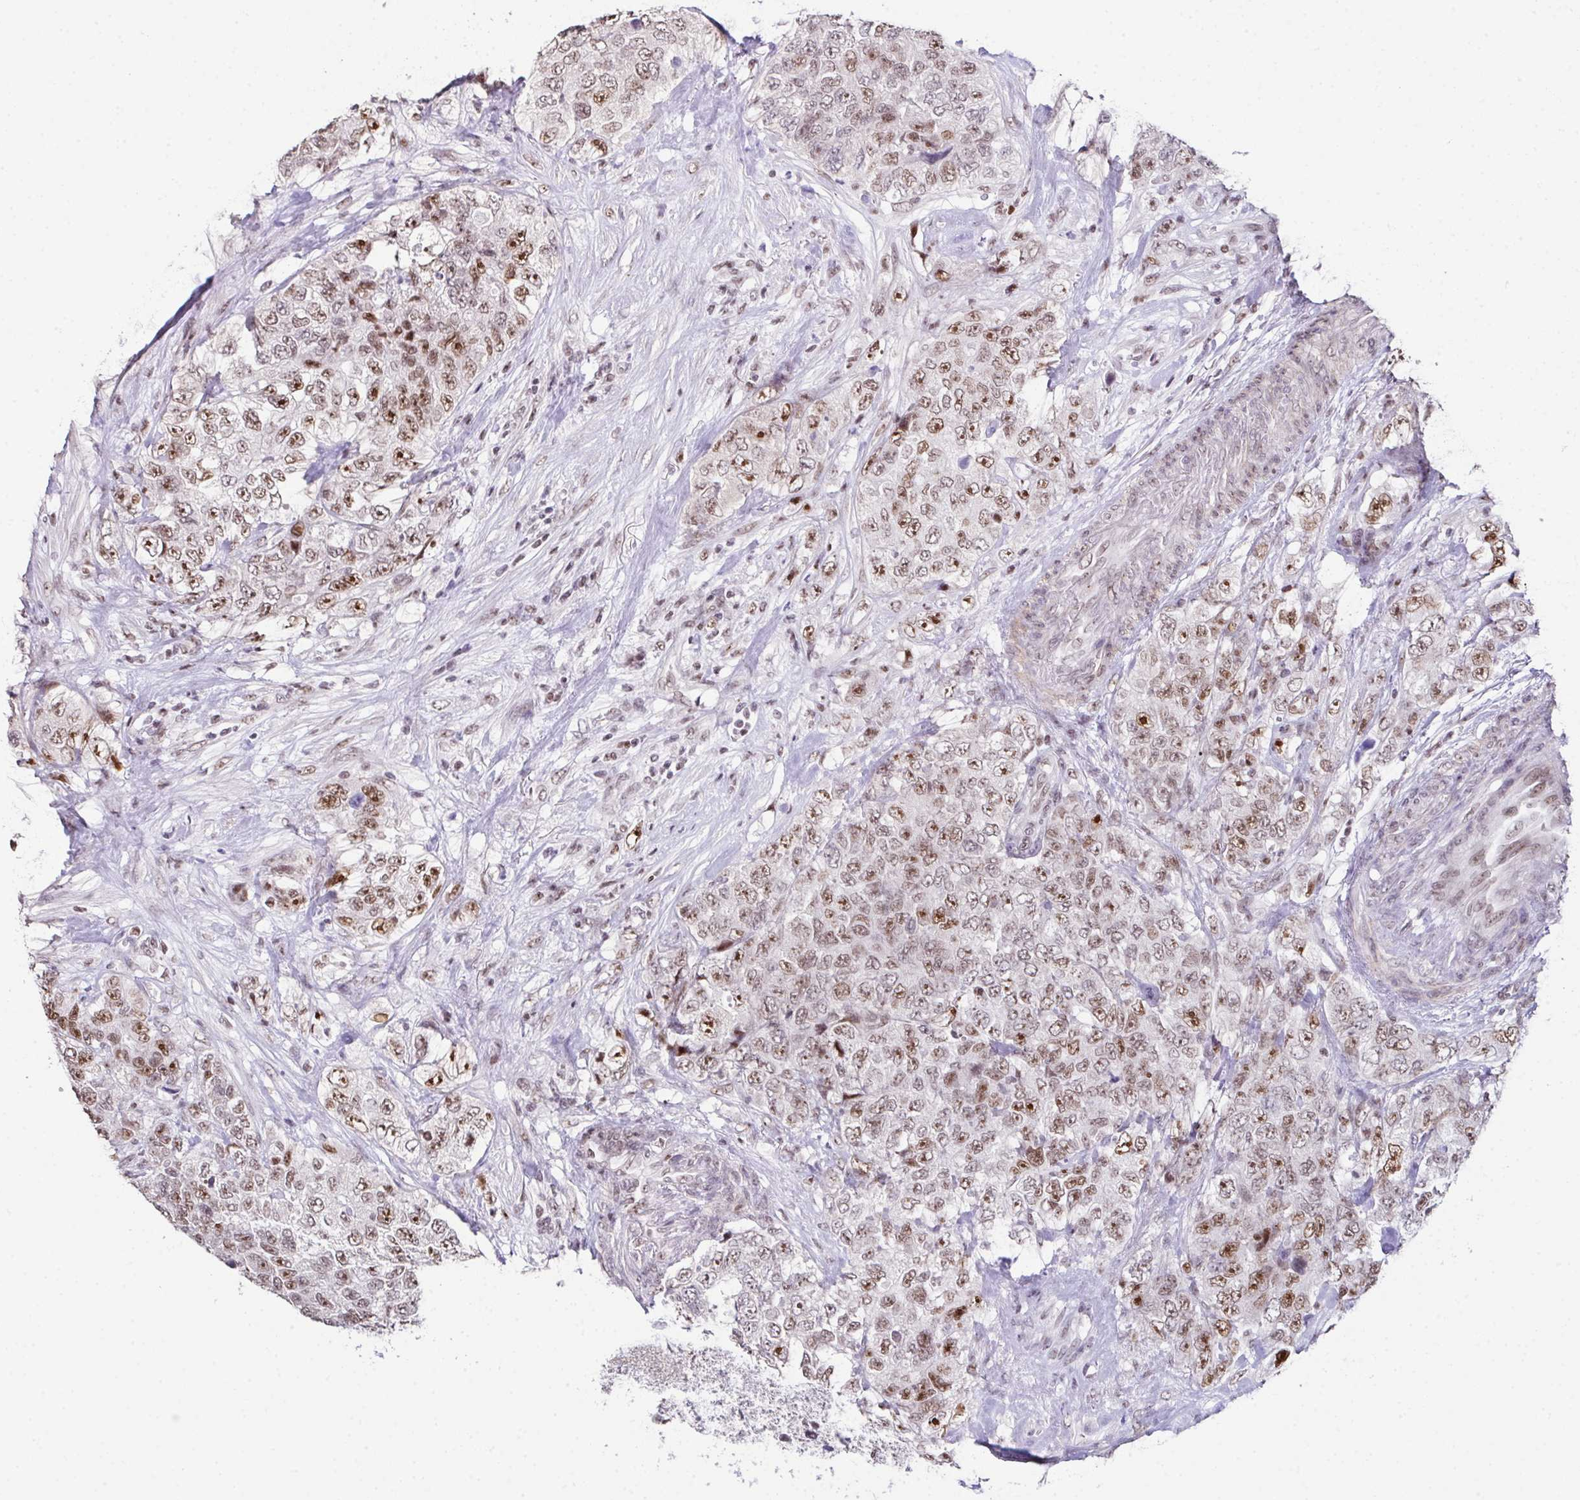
{"staining": {"intensity": "moderate", "quantity": ">75%", "location": "nuclear"}, "tissue": "urothelial cancer", "cell_type": "Tumor cells", "image_type": "cancer", "snomed": [{"axis": "morphology", "description": "Urothelial carcinoma, High grade"}, {"axis": "topography", "description": "Urinary bladder"}], "caption": "Protein staining exhibits moderate nuclear staining in approximately >75% of tumor cells in high-grade urothelial carcinoma. The staining was performed using DAB (3,3'-diaminobenzidine), with brown indicating positive protein expression. Nuclei are stained blue with hematoxylin.", "gene": "ZNF800", "patient": {"sex": "female", "age": 78}}